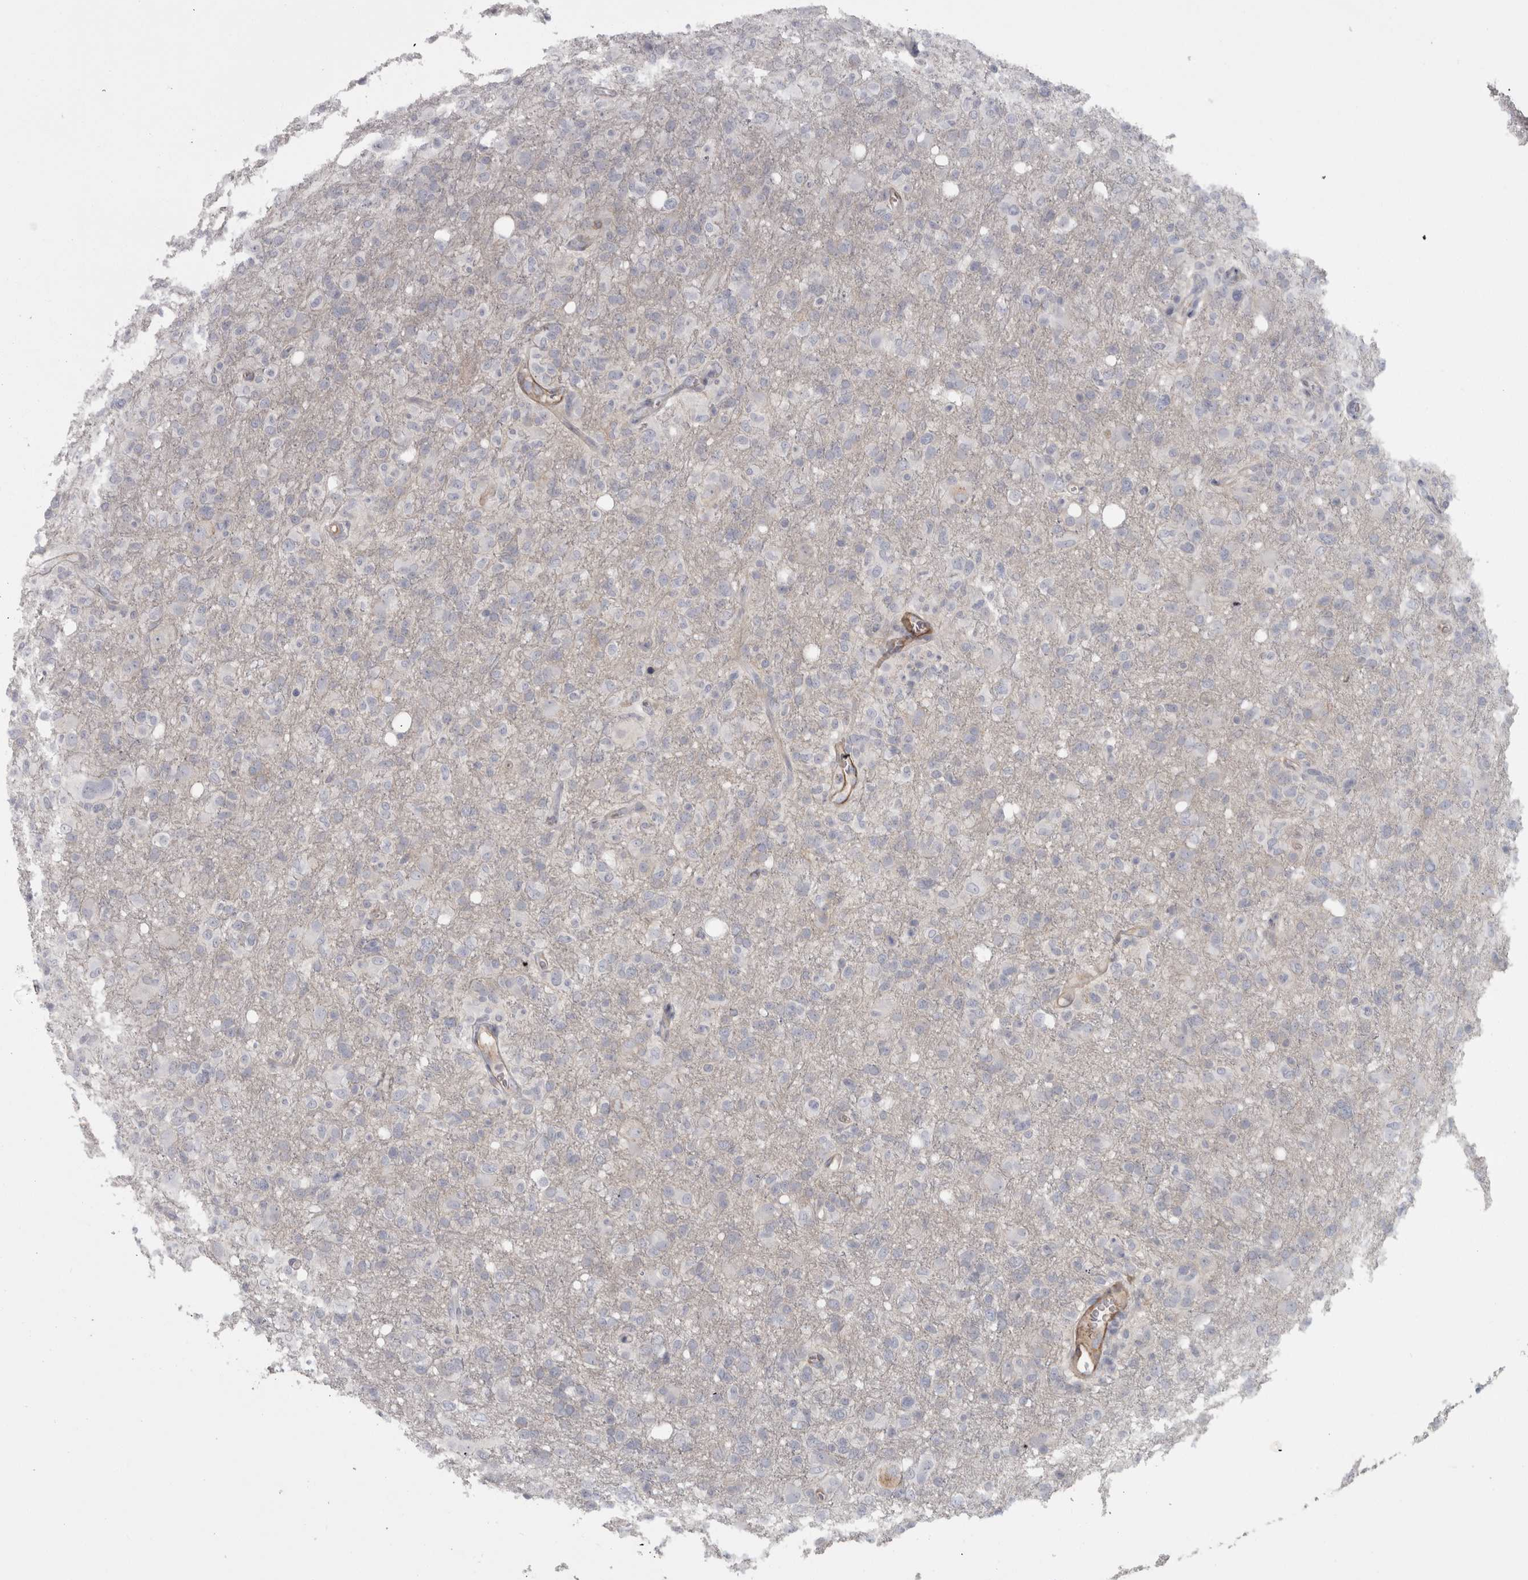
{"staining": {"intensity": "negative", "quantity": "none", "location": "none"}, "tissue": "glioma", "cell_type": "Tumor cells", "image_type": "cancer", "snomed": [{"axis": "morphology", "description": "Glioma, malignant, High grade"}, {"axis": "topography", "description": "Brain"}], "caption": "An image of glioma stained for a protein reveals no brown staining in tumor cells.", "gene": "PPP1R12B", "patient": {"sex": "female", "age": 57}}